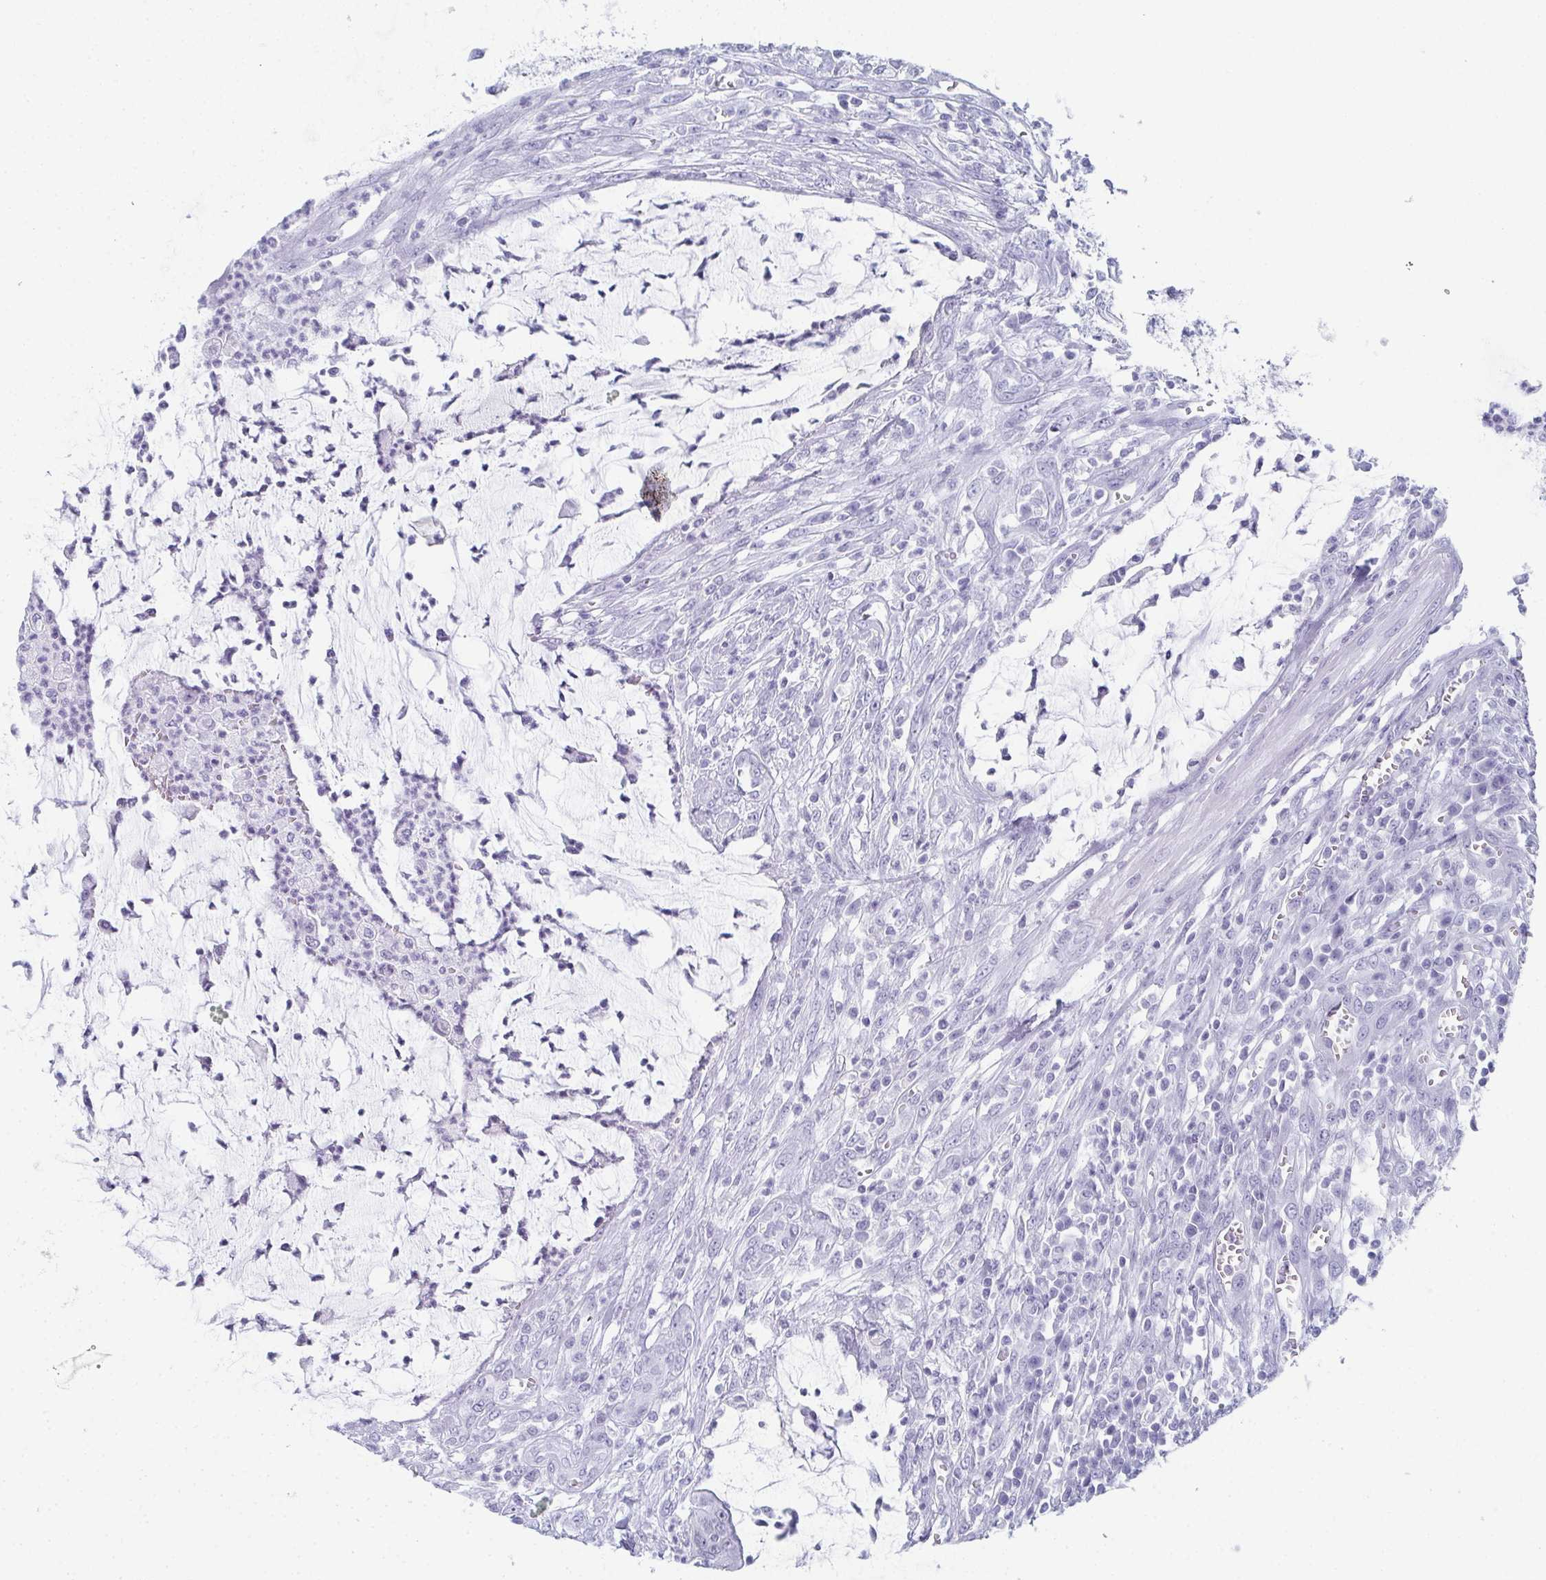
{"staining": {"intensity": "negative", "quantity": "none", "location": "none"}, "tissue": "colorectal cancer", "cell_type": "Tumor cells", "image_type": "cancer", "snomed": [{"axis": "morphology", "description": "Adenocarcinoma, NOS"}, {"axis": "topography", "description": "Colon"}], "caption": "Immunohistochemical staining of adenocarcinoma (colorectal) demonstrates no significant expression in tumor cells.", "gene": "PYCR3", "patient": {"sex": "male", "age": 65}}